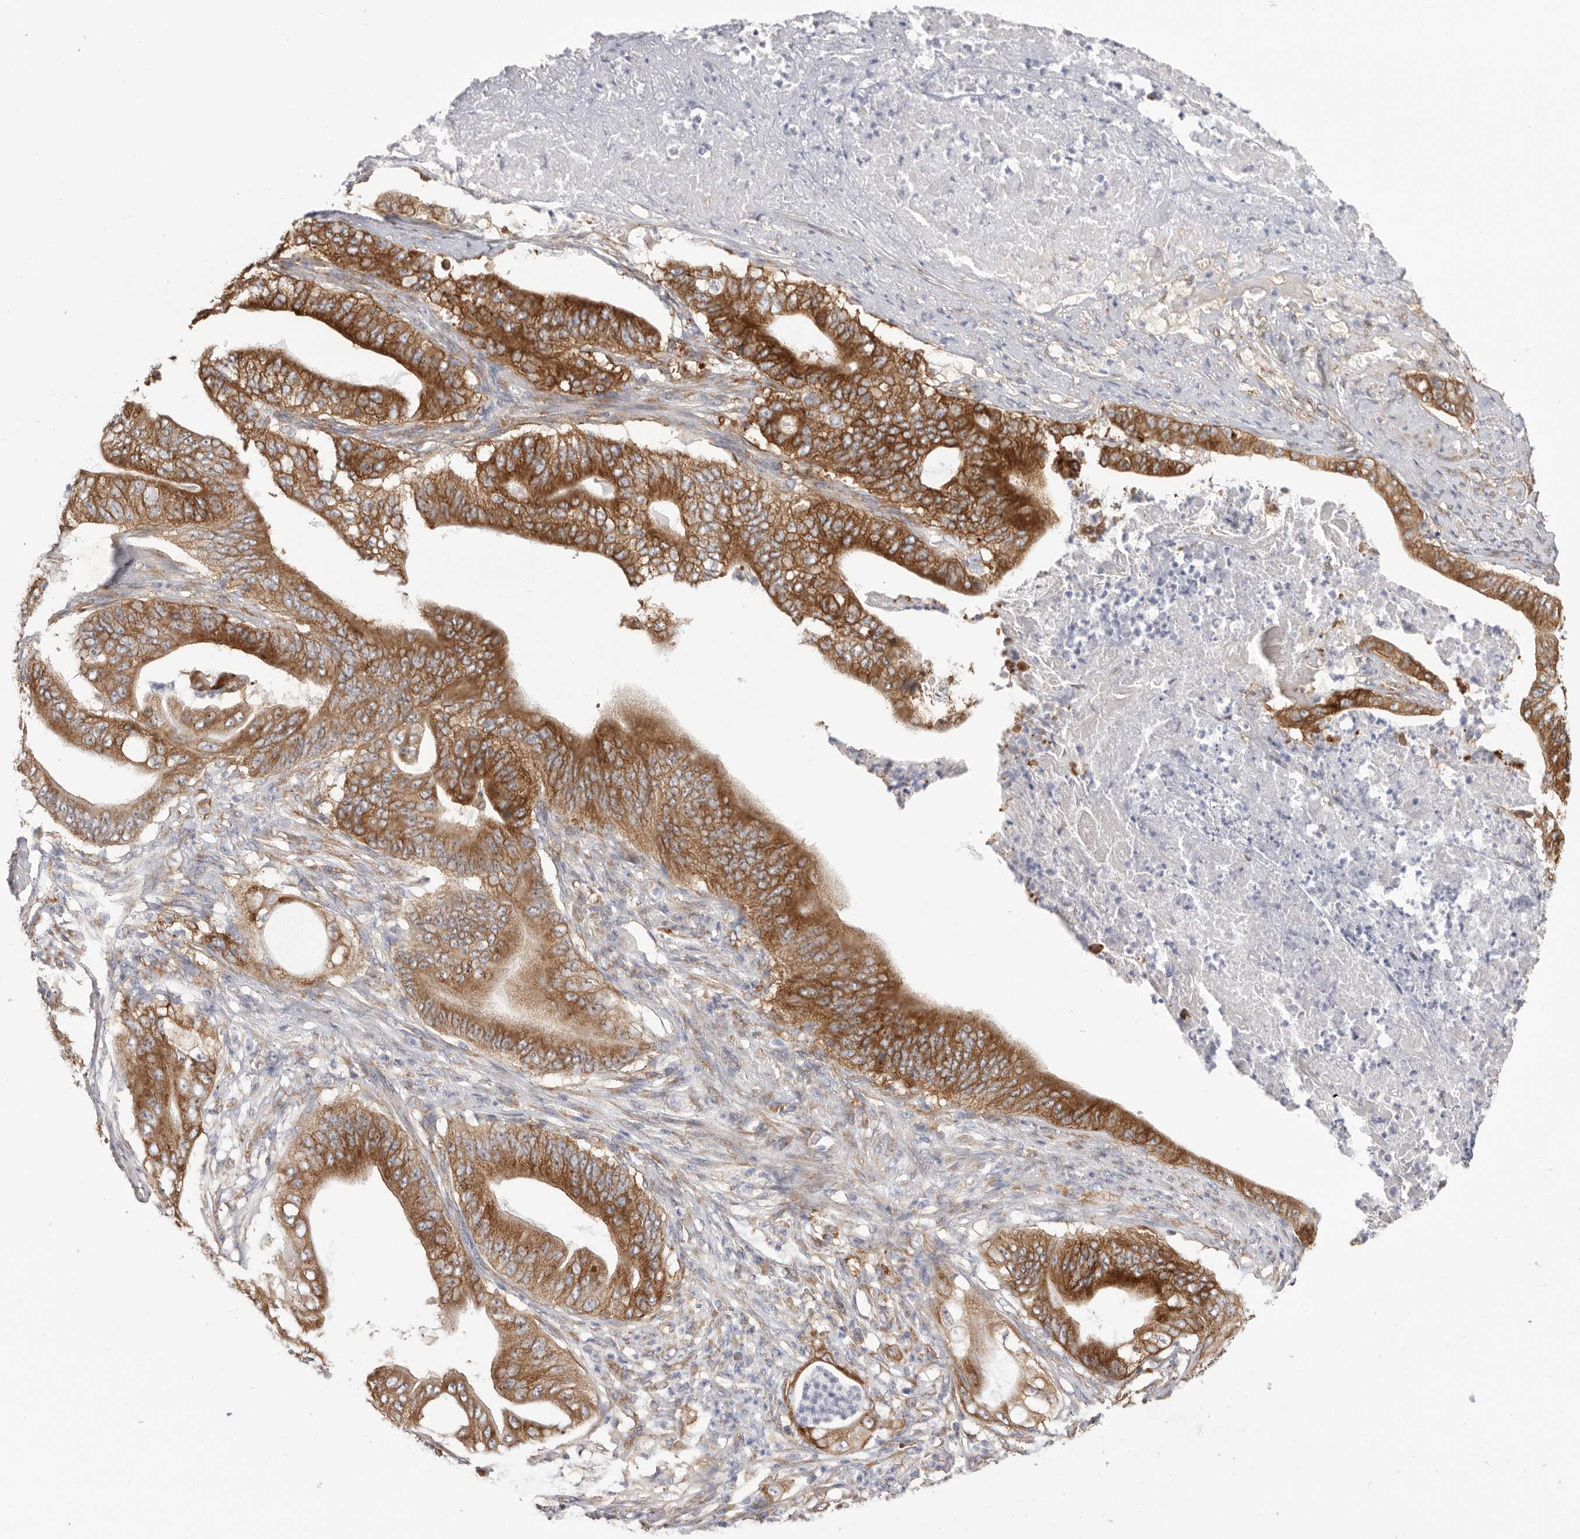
{"staining": {"intensity": "strong", "quantity": ">75%", "location": "cytoplasmic/membranous"}, "tissue": "stomach cancer", "cell_type": "Tumor cells", "image_type": "cancer", "snomed": [{"axis": "morphology", "description": "Adenocarcinoma, NOS"}, {"axis": "topography", "description": "Stomach"}], "caption": "Immunohistochemistry (IHC) (DAB (3,3'-diaminobenzidine)) staining of stomach cancer (adenocarcinoma) demonstrates strong cytoplasmic/membranous protein staining in about >75% of tumor cells.", "gene": "SERBP1", "patient": {"sex": "female", "age": 73}}